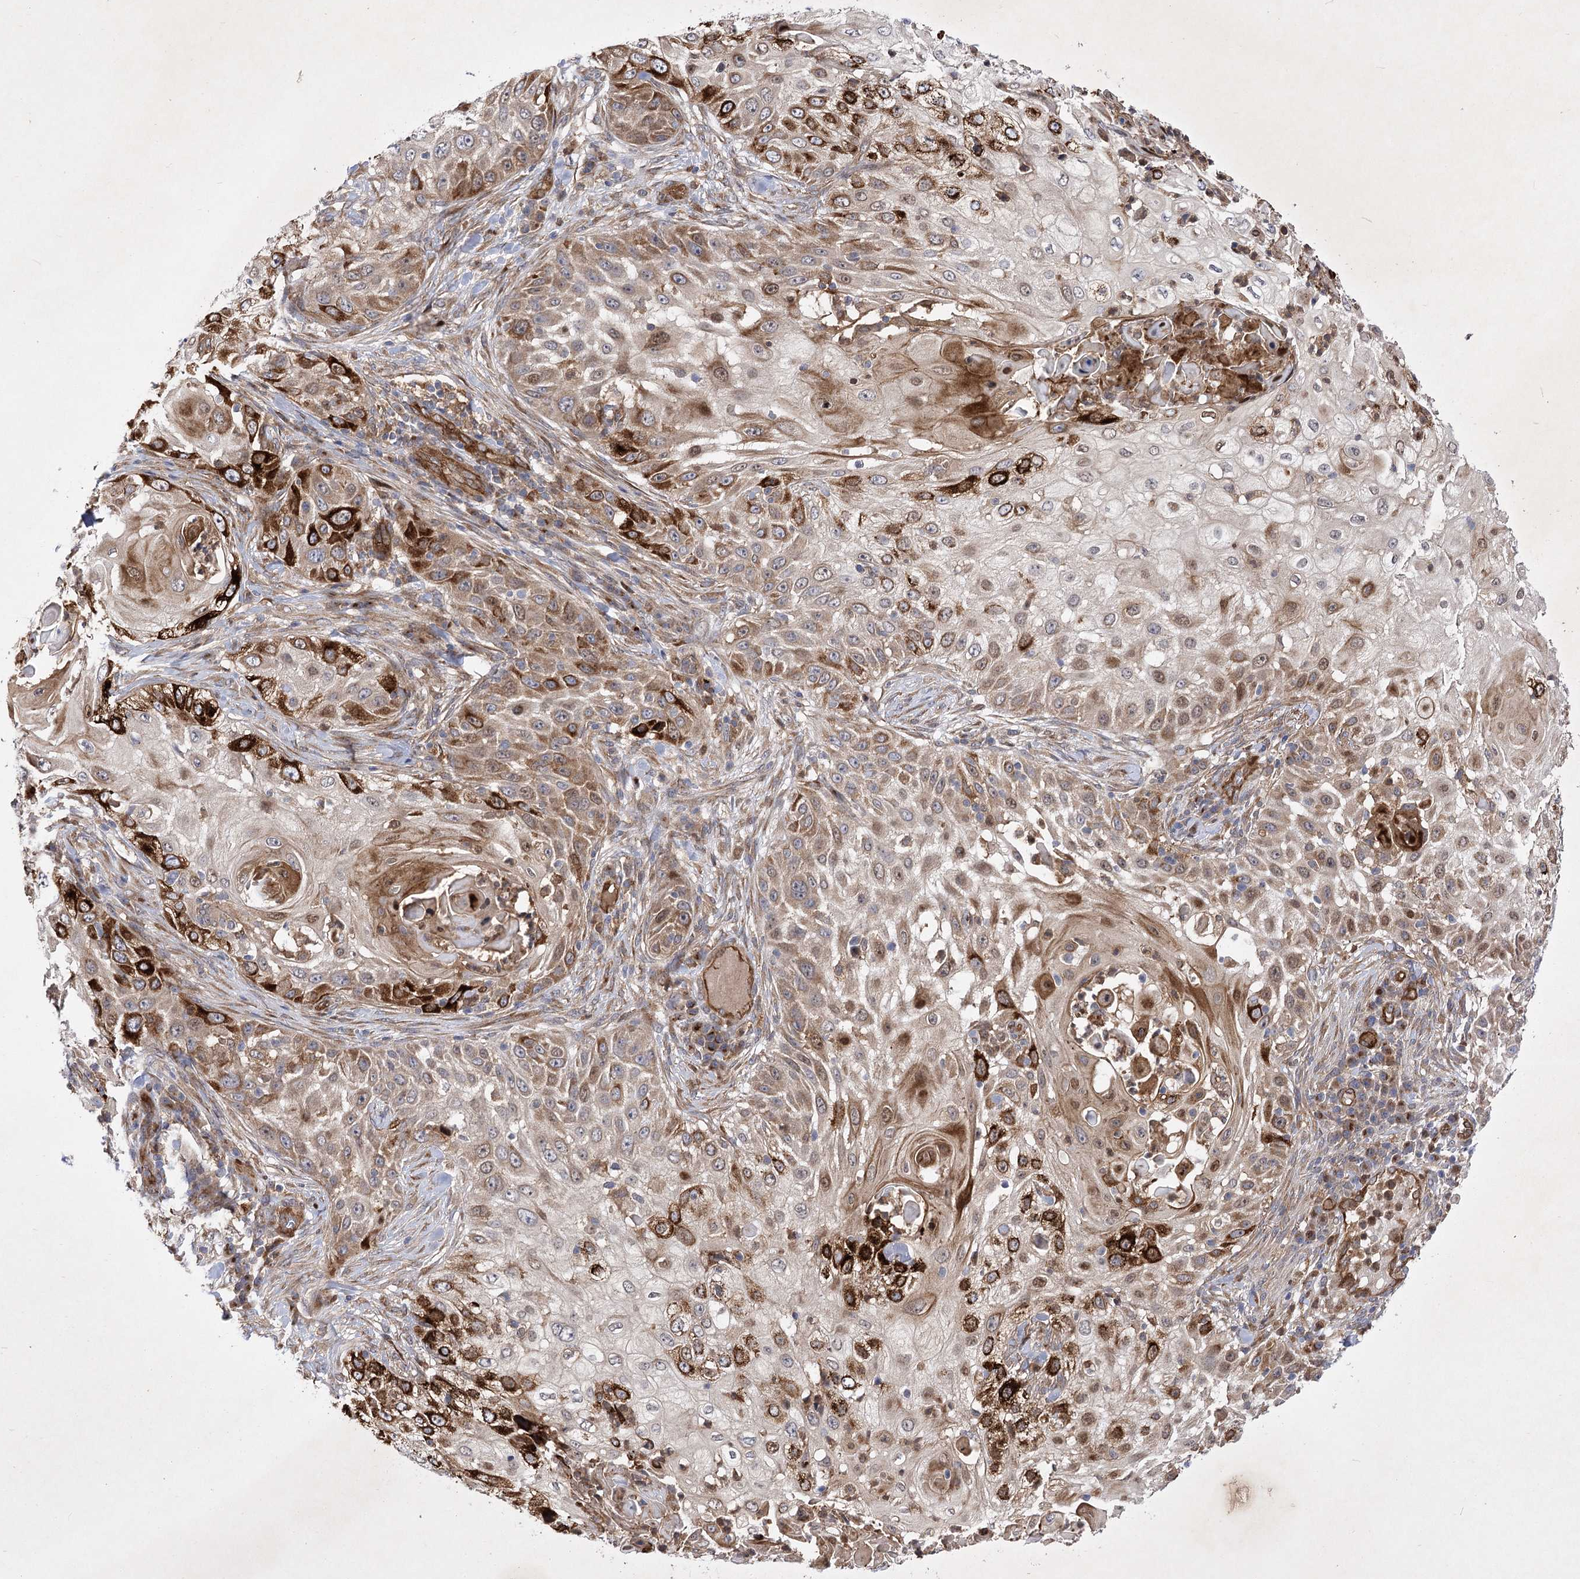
{"staining": {"intensity": "strong", "quantity": "<25%", "location": "cytoplasmic/membranous"}, "tissue": "skin cancer", "cell_type": "Tumor cells", "image_type": "cancer", "snomed": [{"axis": "morphology", "description": "Squamous cell carcinoma, NOS"}, {"axis": "topography", "description": "Skin"}], "caption": "The photomicrograph reveals a brown stain indicating the presence of a protein in the cytoplasmic/membranous of tumor cells in skin cancer. The protein is stained brown, and the nuclei are stained in blue (DAB (3,3'-diaminobenzidine) IHC with brightfield microscopy, high magnification).", "gene": "ARHGAP31", "patient": {"sex": "female", "age": 44}}